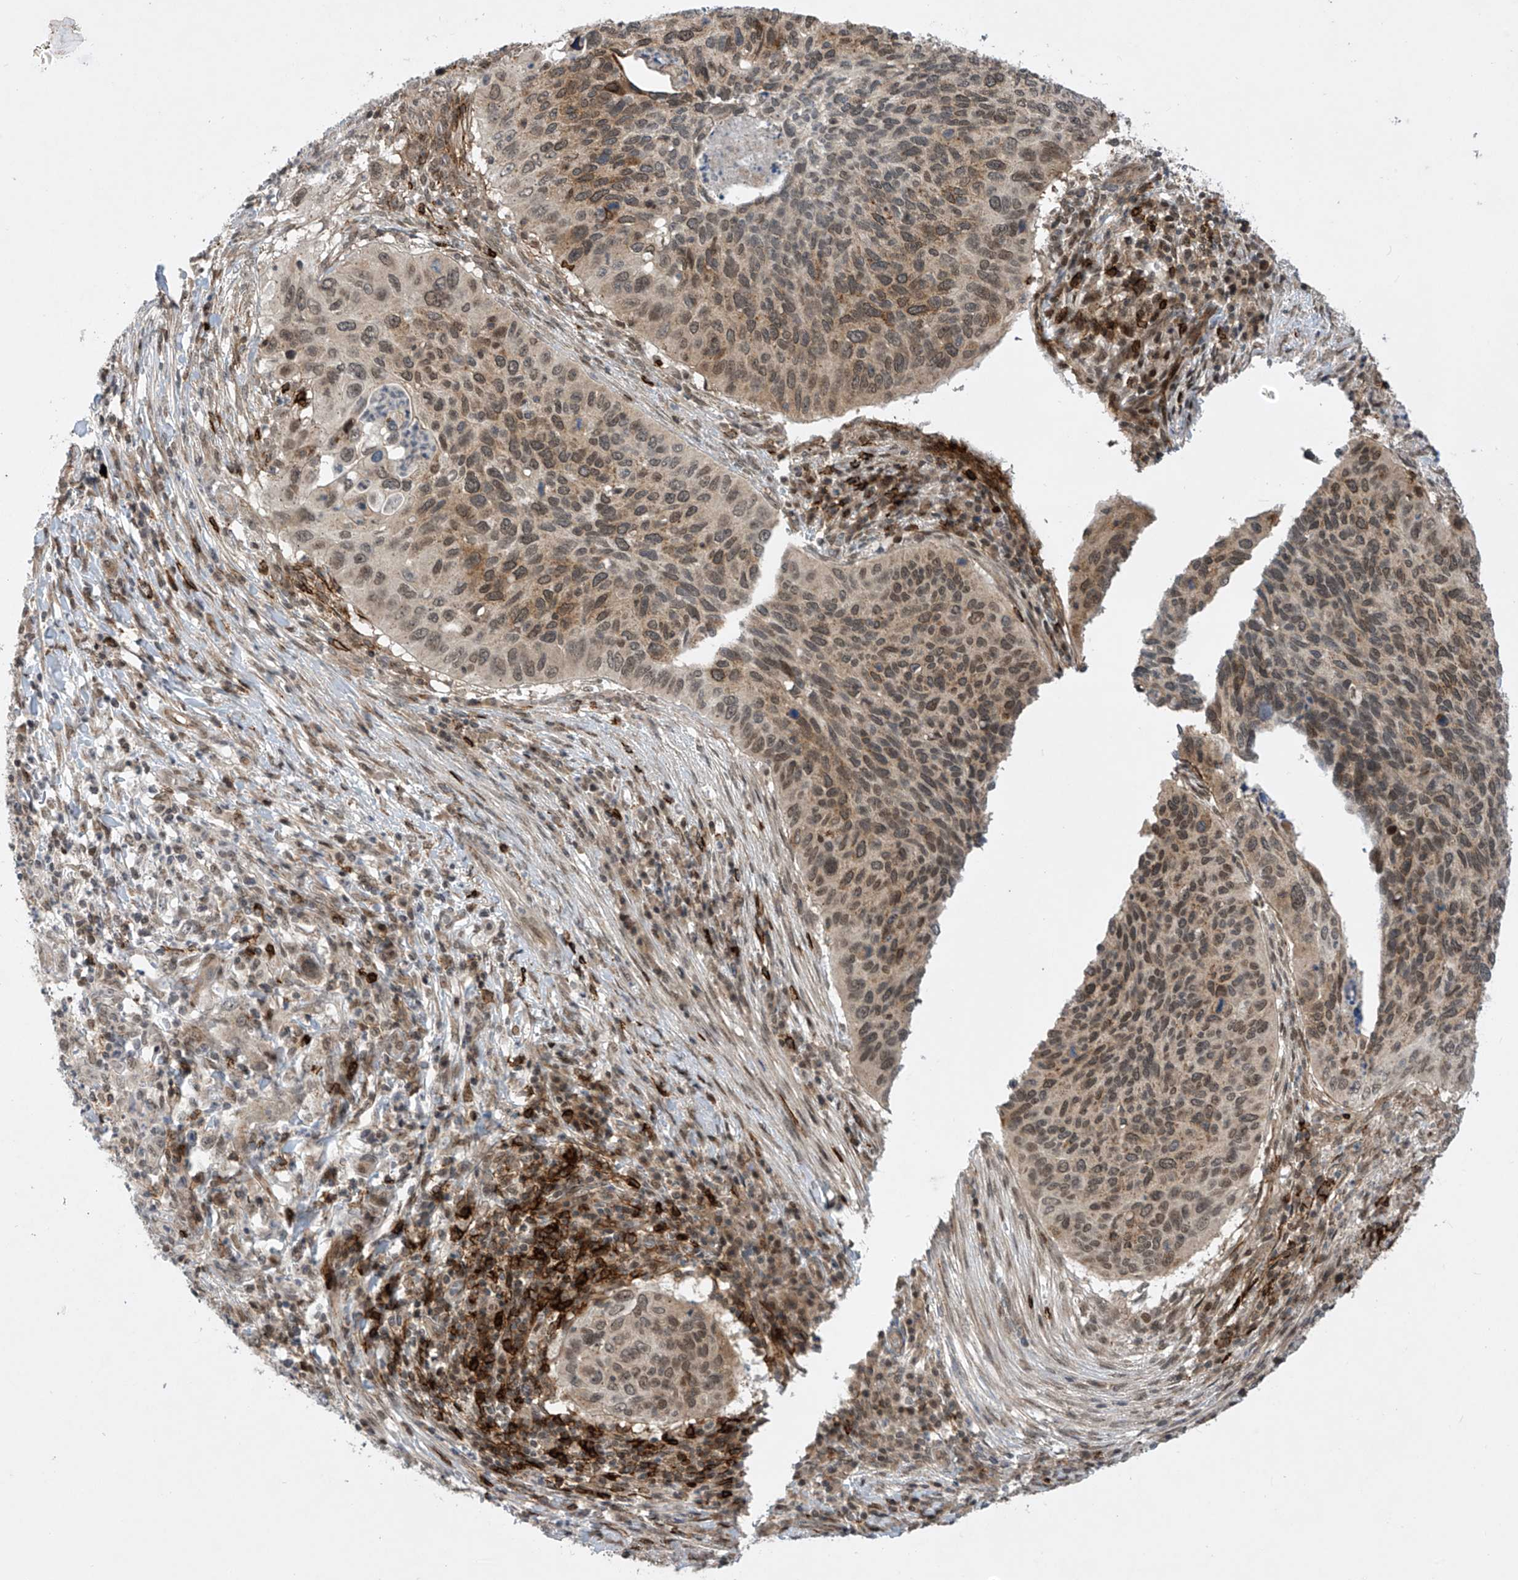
{"staining": {"intensity": "moderate", "quantity": ">75%", "location": "cytoplasmic/membranous,nuclear"}, "tissue": "cervical cancer", "cell_type": "Tumor cells", "image_type": "cancer", "snomed": [{"axis": "morphology", "description": "Squamous cell carcinoma, NOS"}, {"axis": "topography", "description": "Cervix"}], "caption": "Human squamous cell carcinoma (cervical) stained with a protein marker shows moderate staining in tumor cells.", "gene": "LAGE3", "patient": {"sex": "female", "age": 38}}